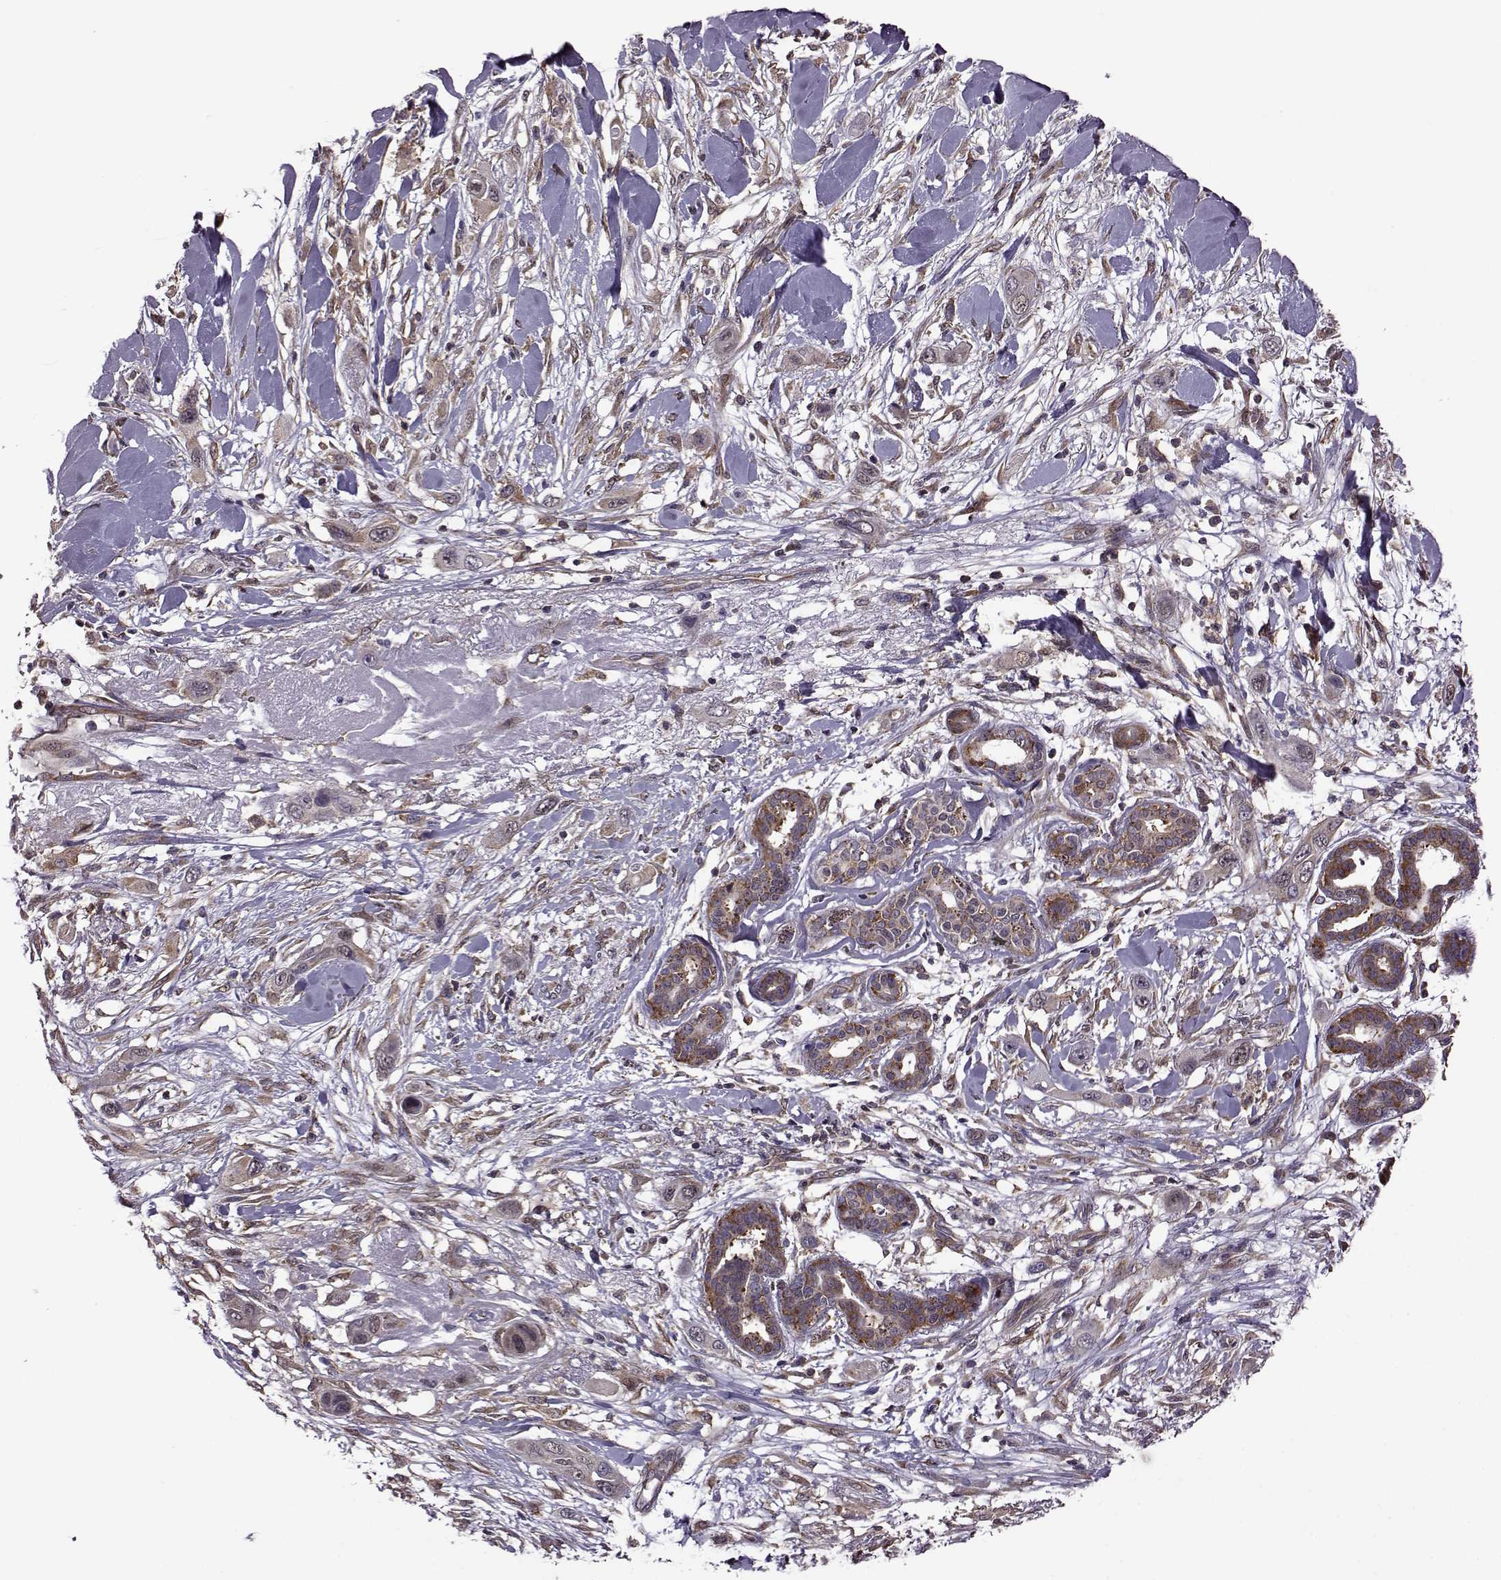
{"staining": {"intensity": "weak", "quantity": ">75%", "location": "cytoplasmic/membranous"}, "tissue": "skin cancer", "cell_type": "Tumor cells", "image_type": "cancer", "snomed": [{"axis": "morphology", "description": "Squamous cell carcinoma, NOS"}, {"axis": "topography", "description": "Skin"}], "caption": "The micrograph displays immunohistochemical staining of squamous cell carcinoma (skin). There is weak cytoplasmic/membranous staining is present in approximately >75% of tumor cells. The staining is performed using DAB (3,3'-diaminobenzidine) brown chromogen to label protein expression. The nuclei are counter-stained blue using hematoxylin.", "gene": "URI1", "patient": {"sex": "male", "age": 79}}